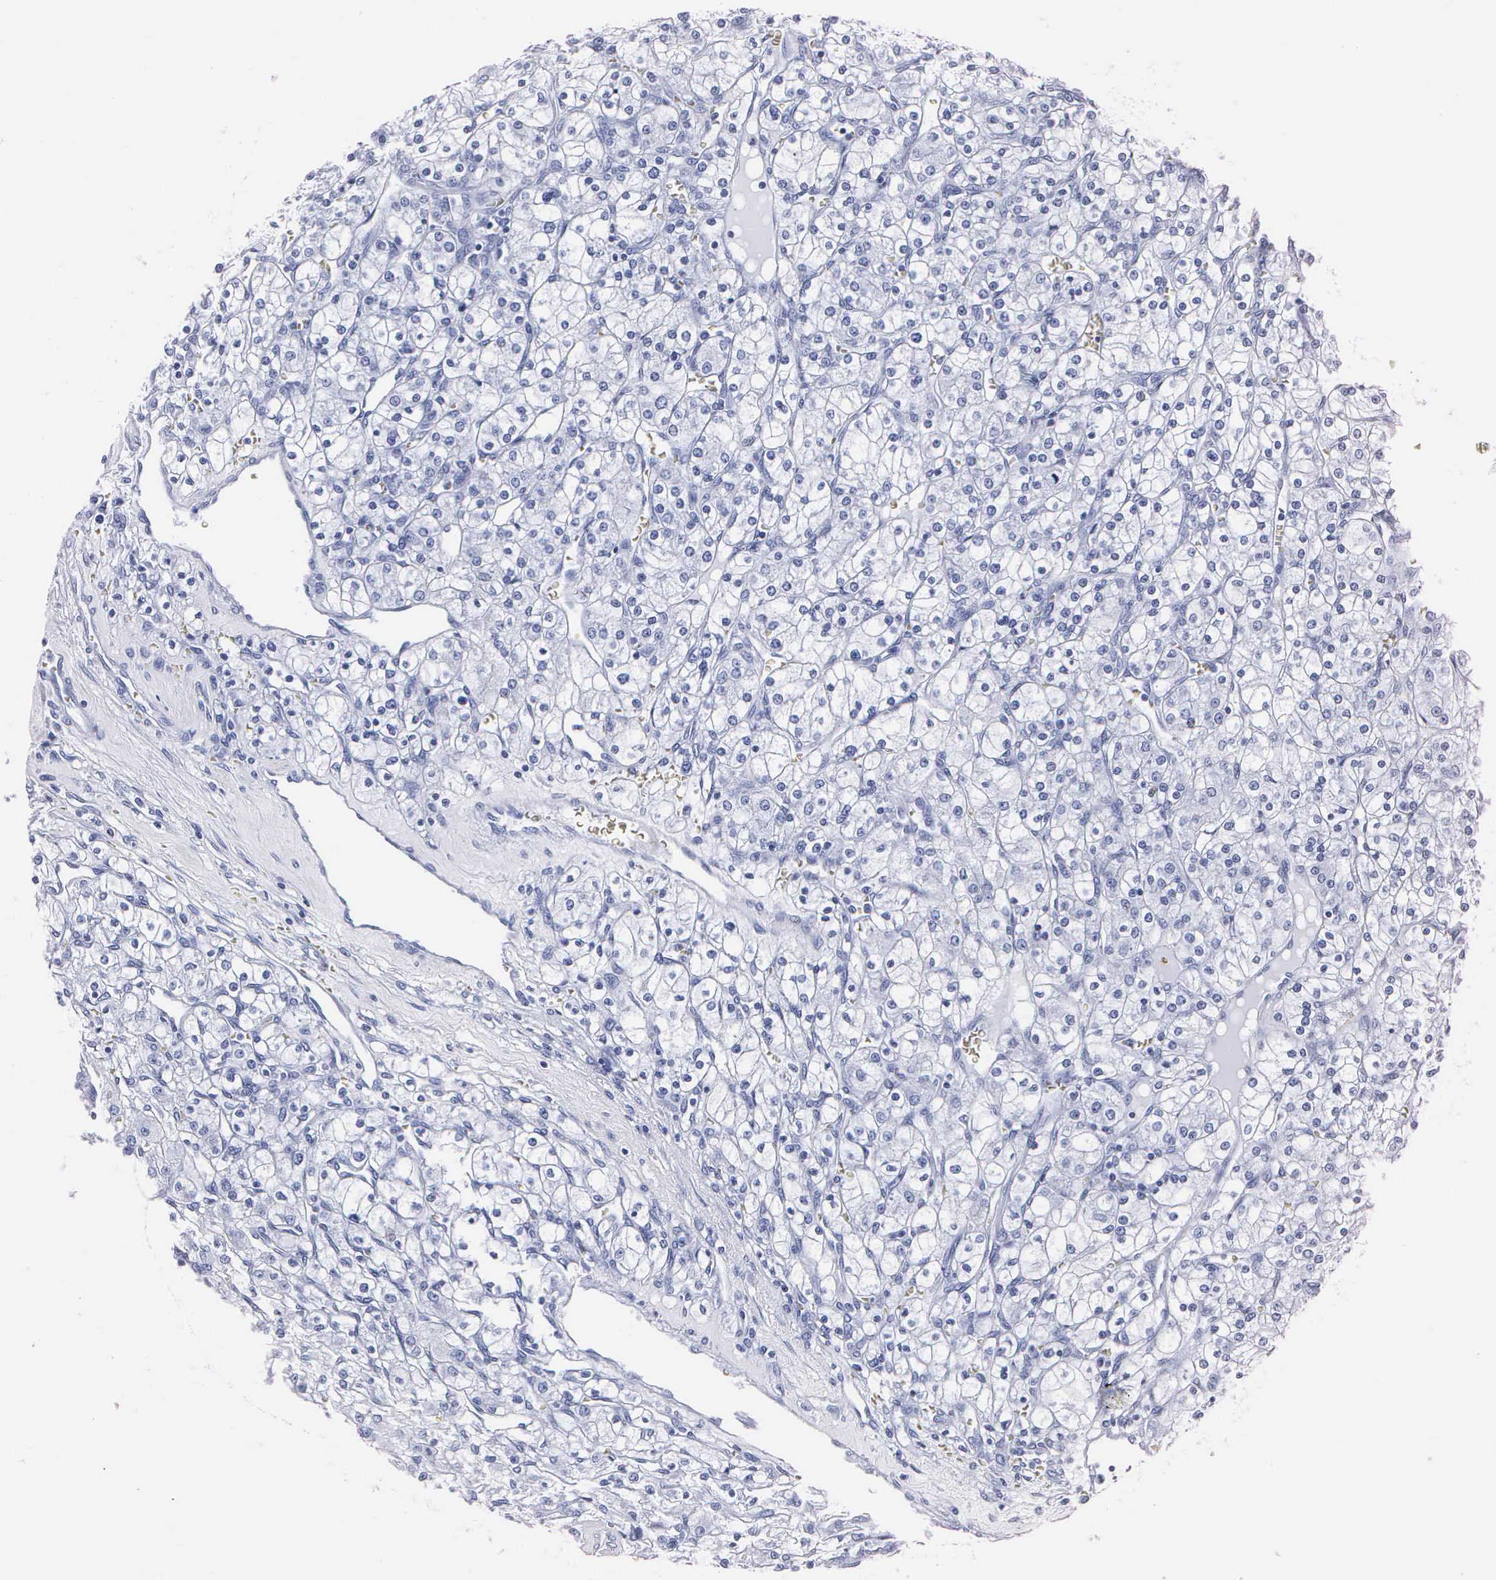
{"staining": {"intensity": "negative", "quantity": "none", "location": "none"}, "tissue": "renal cancer", "cell_type": "Tumor cells", "image_type": "cancer", "snomed": [{"axis": "morphology", "description": "Adenocarcinoma, NOS"}, {"axis": "topography", "description": "Kidney"}], "caption": "DAB (3,3'-diaminobenzidine) immunohistochemical staining of human renal adenocarcinoma exhibits no significant staining in tumor cells.", "gene": "MB", "patient": {"sex": "female", "age": 62}}